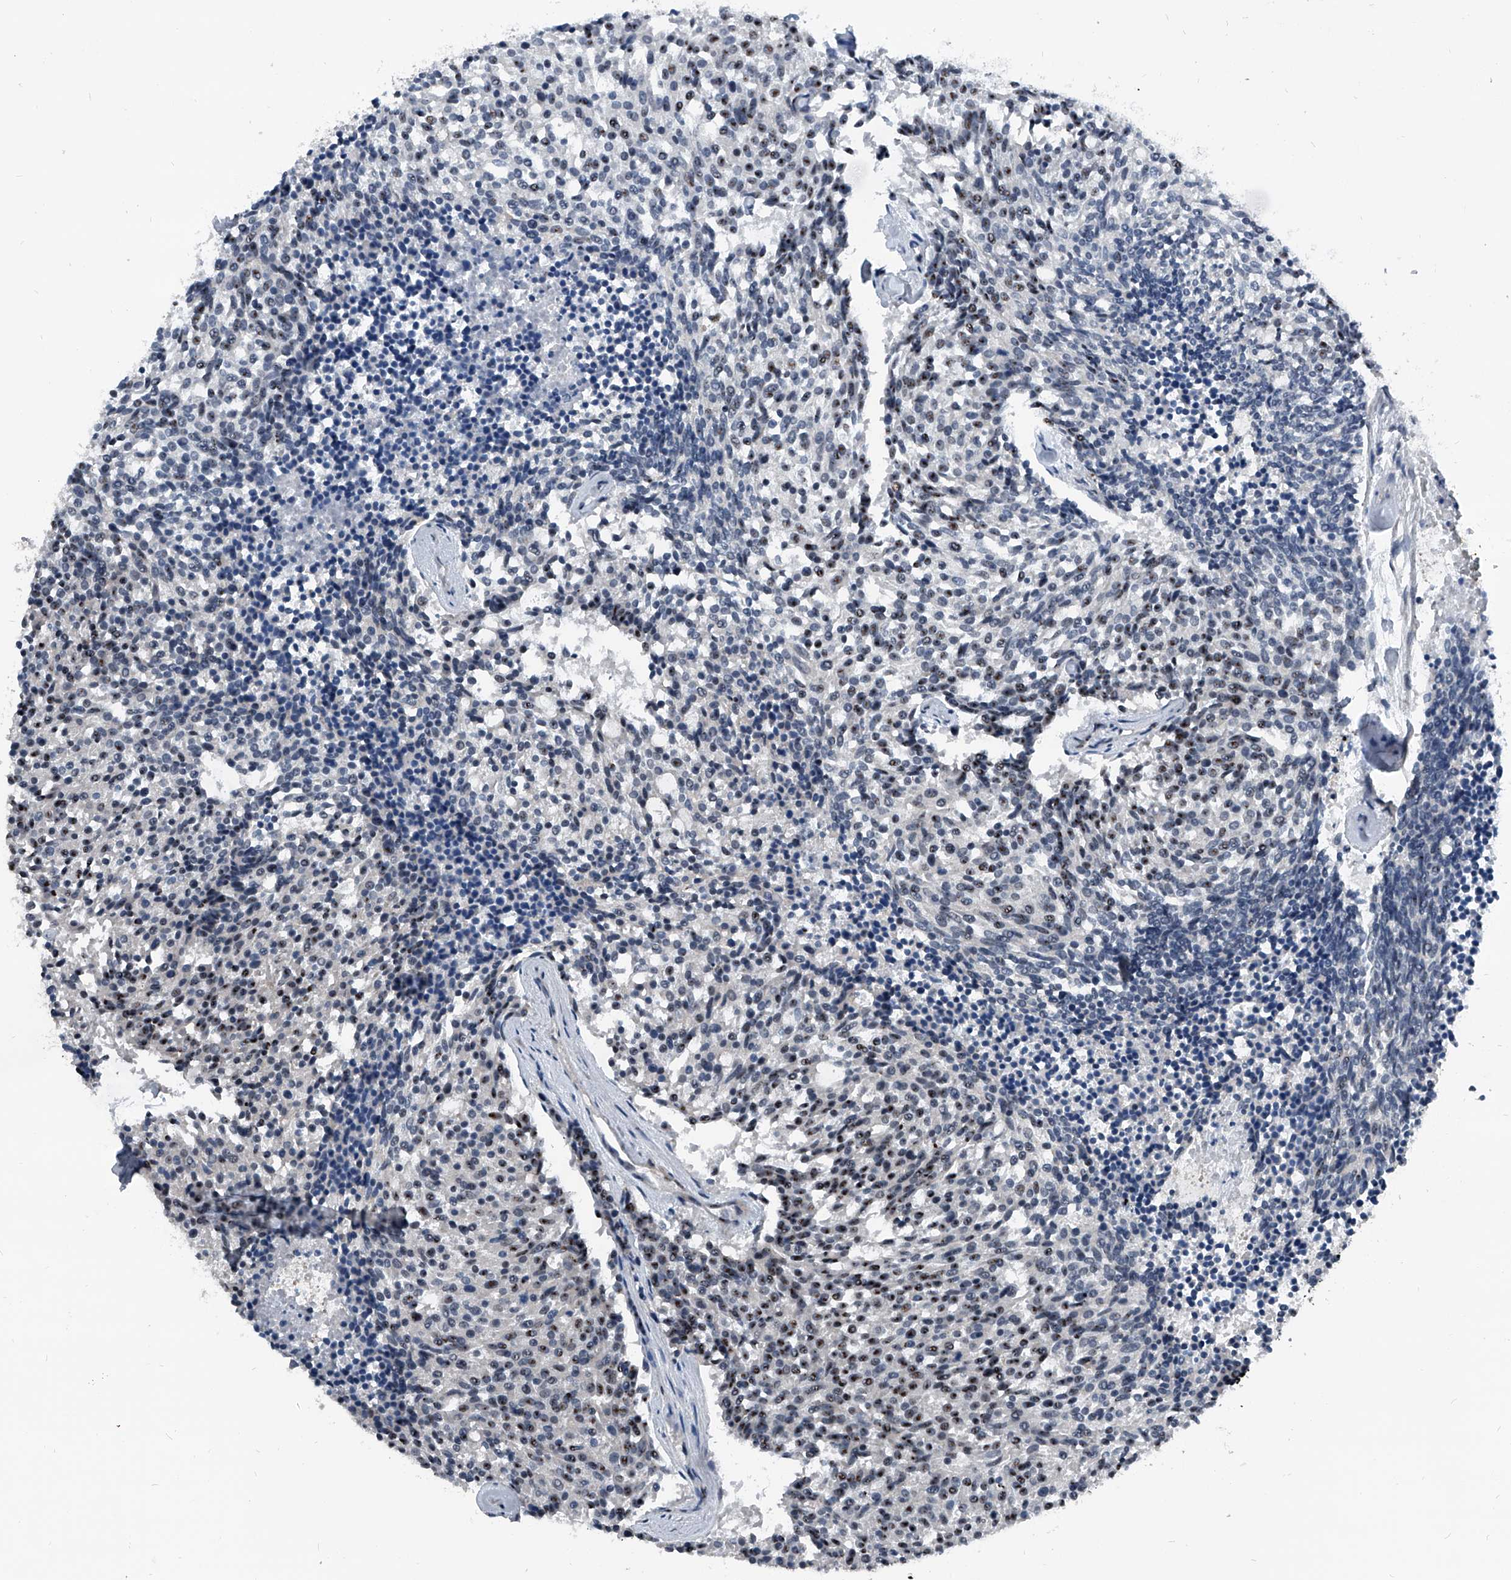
{"staining": {"intensity": "moderate", "quantity": "<25%", "location": "nuclear"}, "tissue": "carcinoid", "cell_type": "Tumor cells", "image_type": "cancer", "snomed": [{"axis": "morphology", "description": "Carcinoid, malignant, NOS"}, {"axis": "topography", "description": "Pancreas"}], "caption": "Immunohistochemistry (IHC) staining of carcinoid (malignant), which displays low levels of moderate nuclear positivity in approximately <25% of tumor cells indicating moderate nuclear protein positivity. The staining was performed using DAB (3,3'-diaminobenzidine) (brown) for protein detection and nuclei were counterstained in hematoxylin (blue).", "gene": "MEN1", "patient": {"sex": "female", "age": 54}}